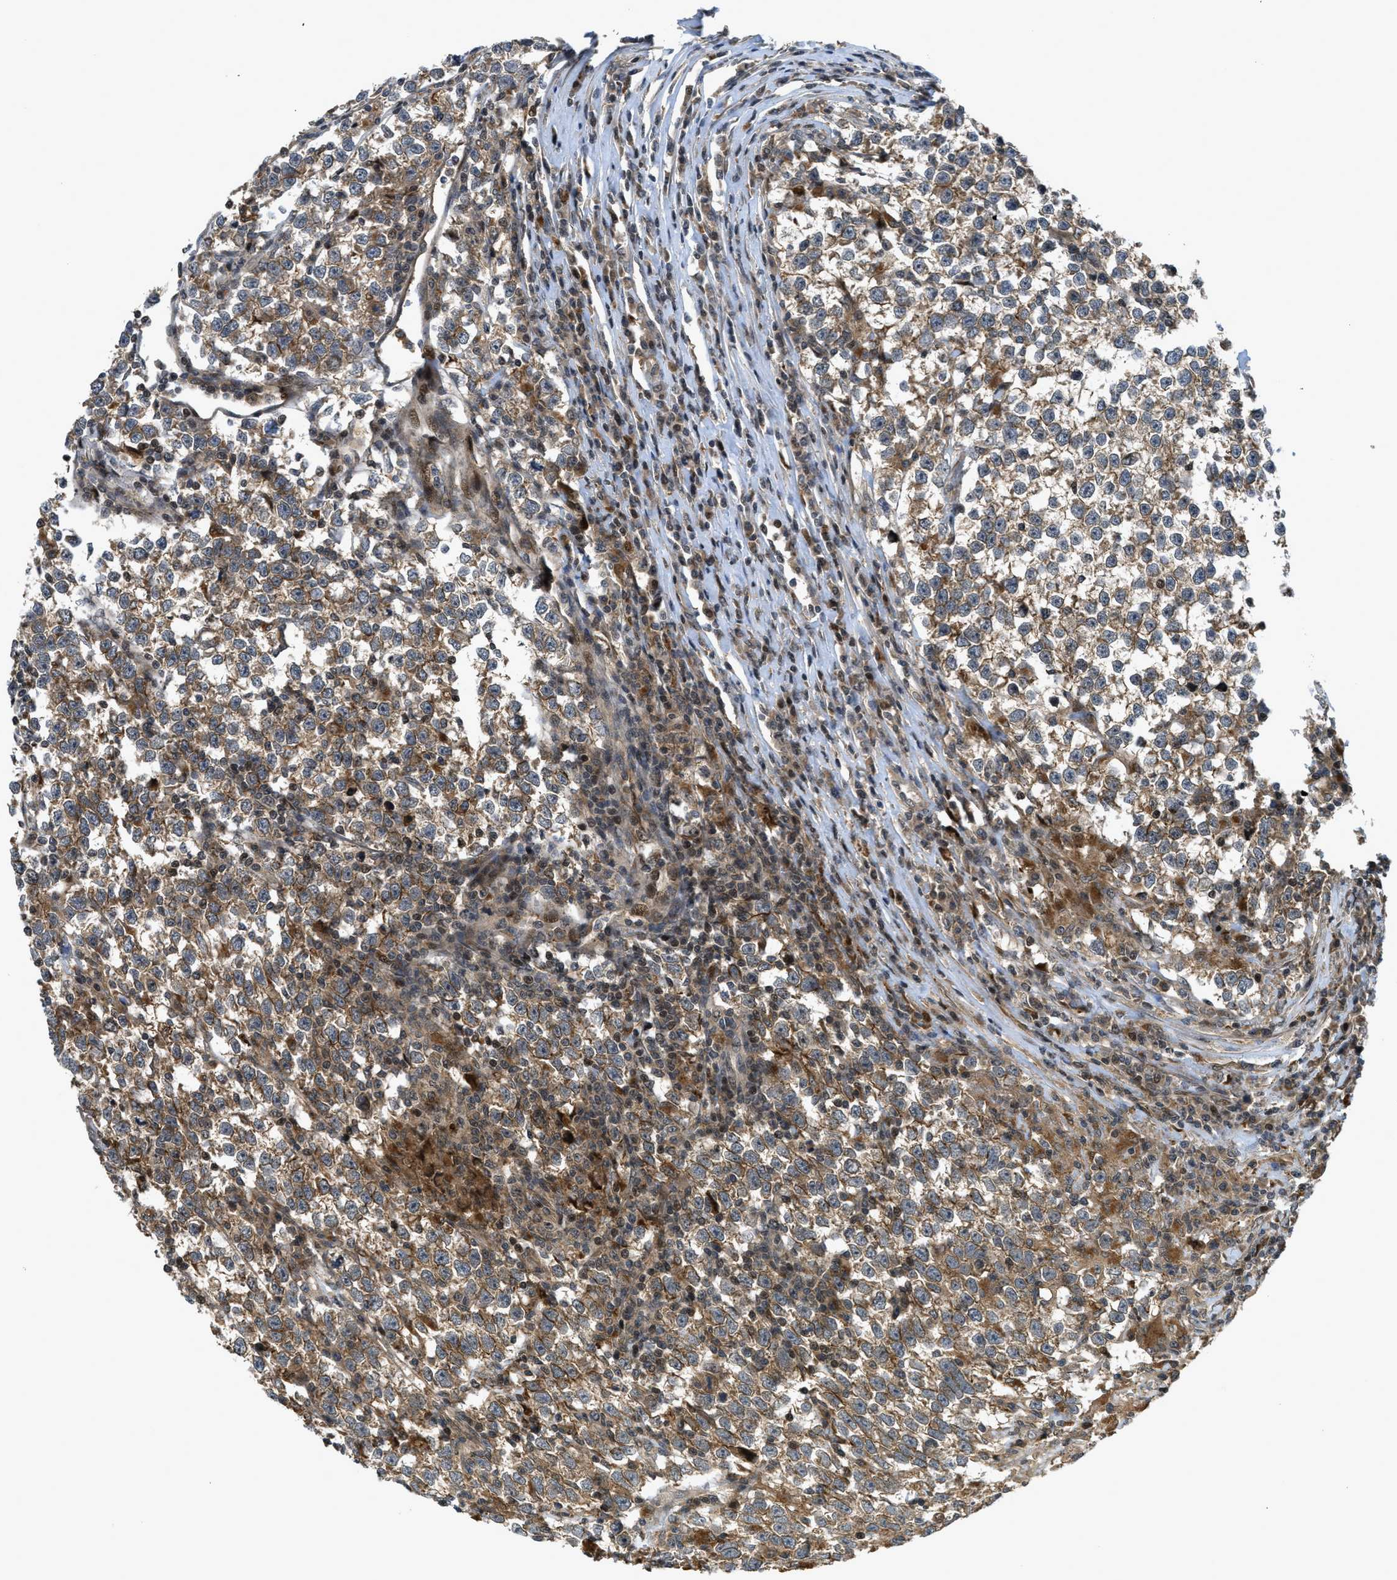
{"staining": {"intensity": "moderate", "quantity": ">75%", "location": "cytoplasmic/membranous"}, "tissue": "testis cancer", "cell_type": "Tumor cells", "image_type": "cancer", "snomed": [{"axis": "morphology", "description": "Normal tissue, NOS"}, {"axis": "morphology", "description": "Seminoma, NOS"}, {"axis": "topography", "description": "Testis"}], "caption": "Testis cancer stained with immunohistochemistry (IHC) reveals moderate cytoplasmic/membranous positivity in approximately >75% of tumor cells.", "gene": "DNAJC28", "patient": {"sex": "male", "age": 43}}